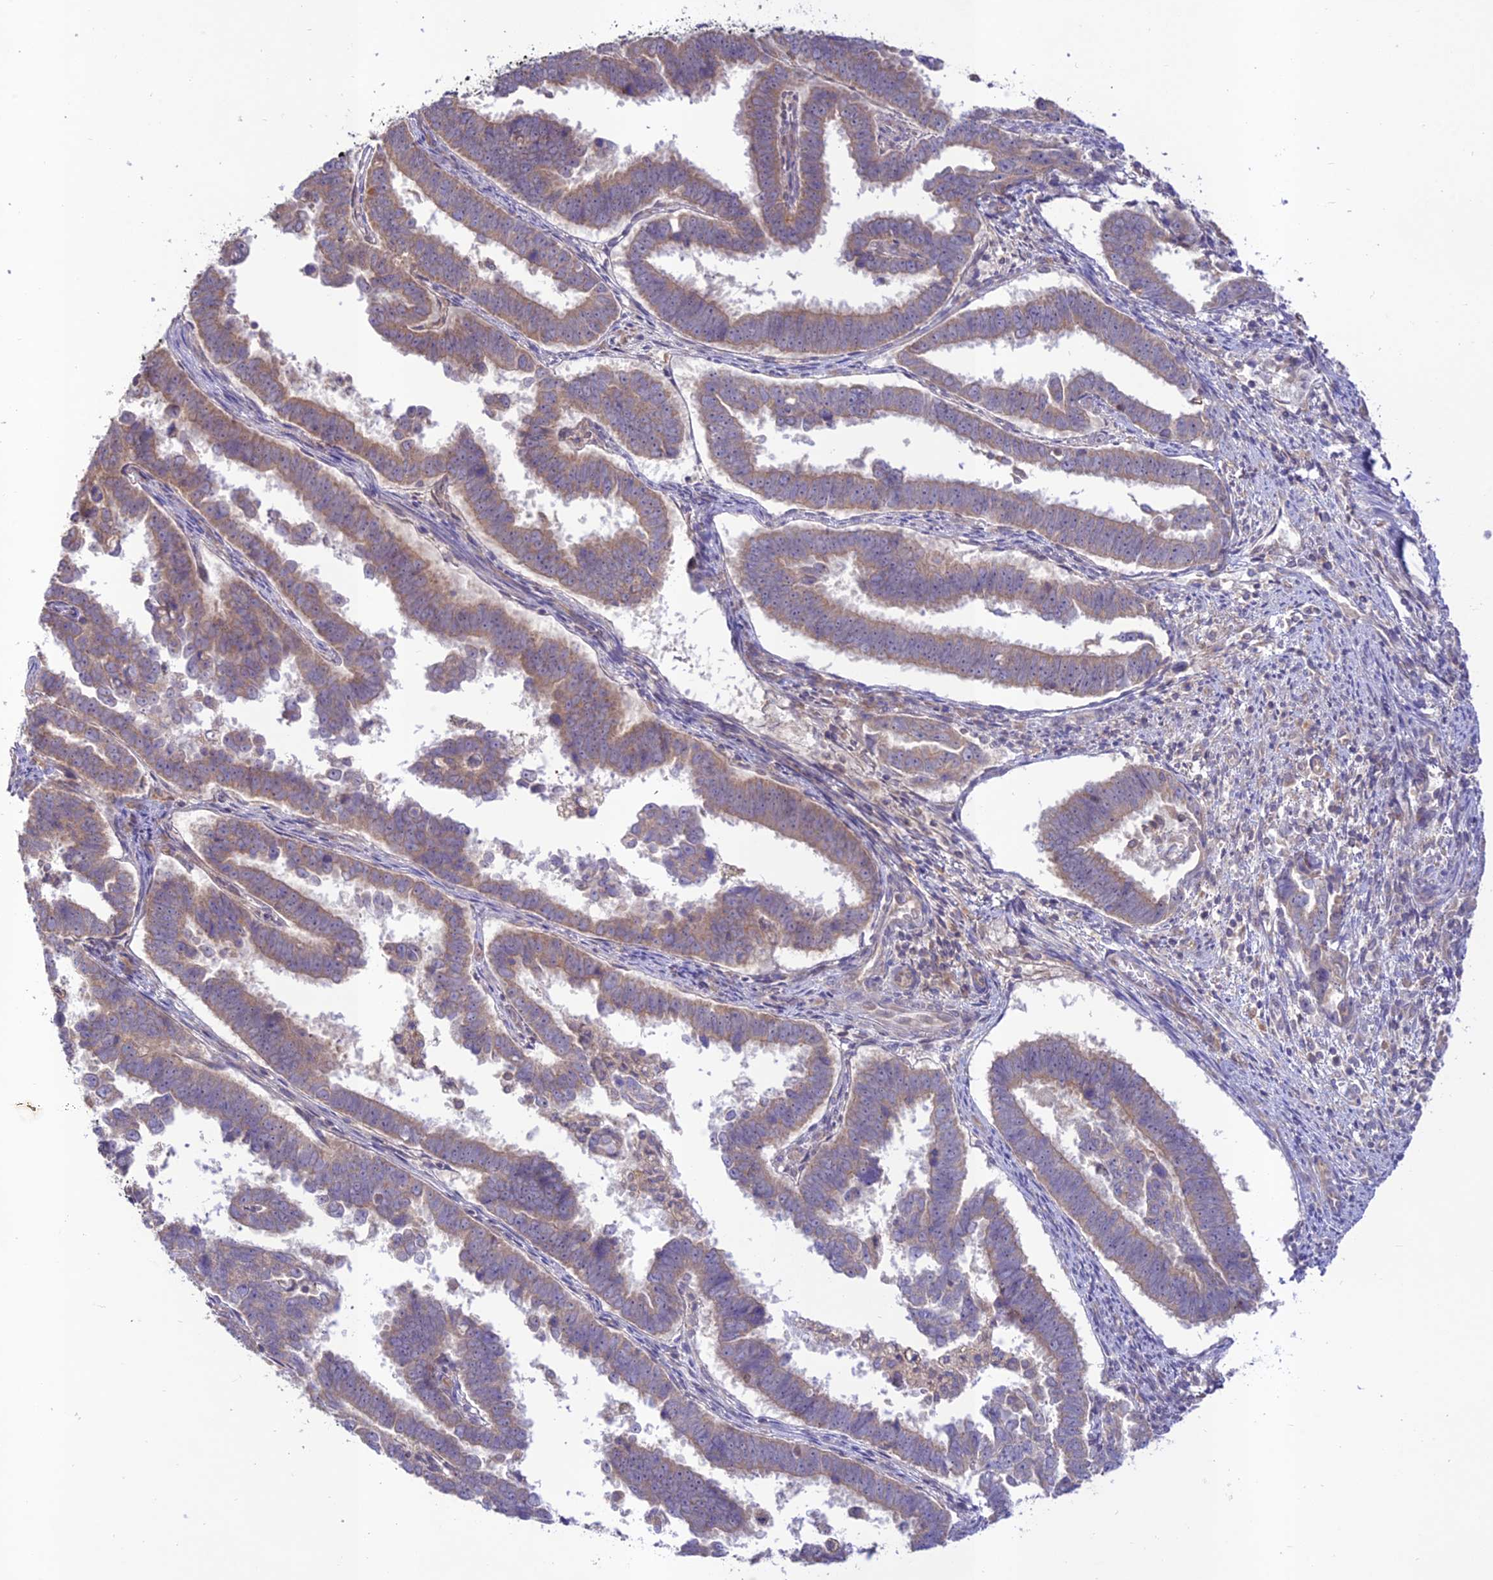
{"staining": {"intensity": "weak", "quantity": "25%-75%", "location": "cytoplasmic/membranous"}, "tissue": "endometrial cancer", "cell_type": "Tumor cells", "image_type": "cancer", "snomed": [{"axis": "morphology", "description": "Adenocarcinoma, NOS"}, {"axis": "topography", "description": "Endometrium"}], "caption": "This photomicrograph demonstrates immunohistochemistry staining of endometrial adenocarcinoma, with low weak cytoplasmic/membranous positivity in approximately 25%-75% of tumor cells.", "gene": "TMEM259", "patient": {"sex": "female", "age": 75}}